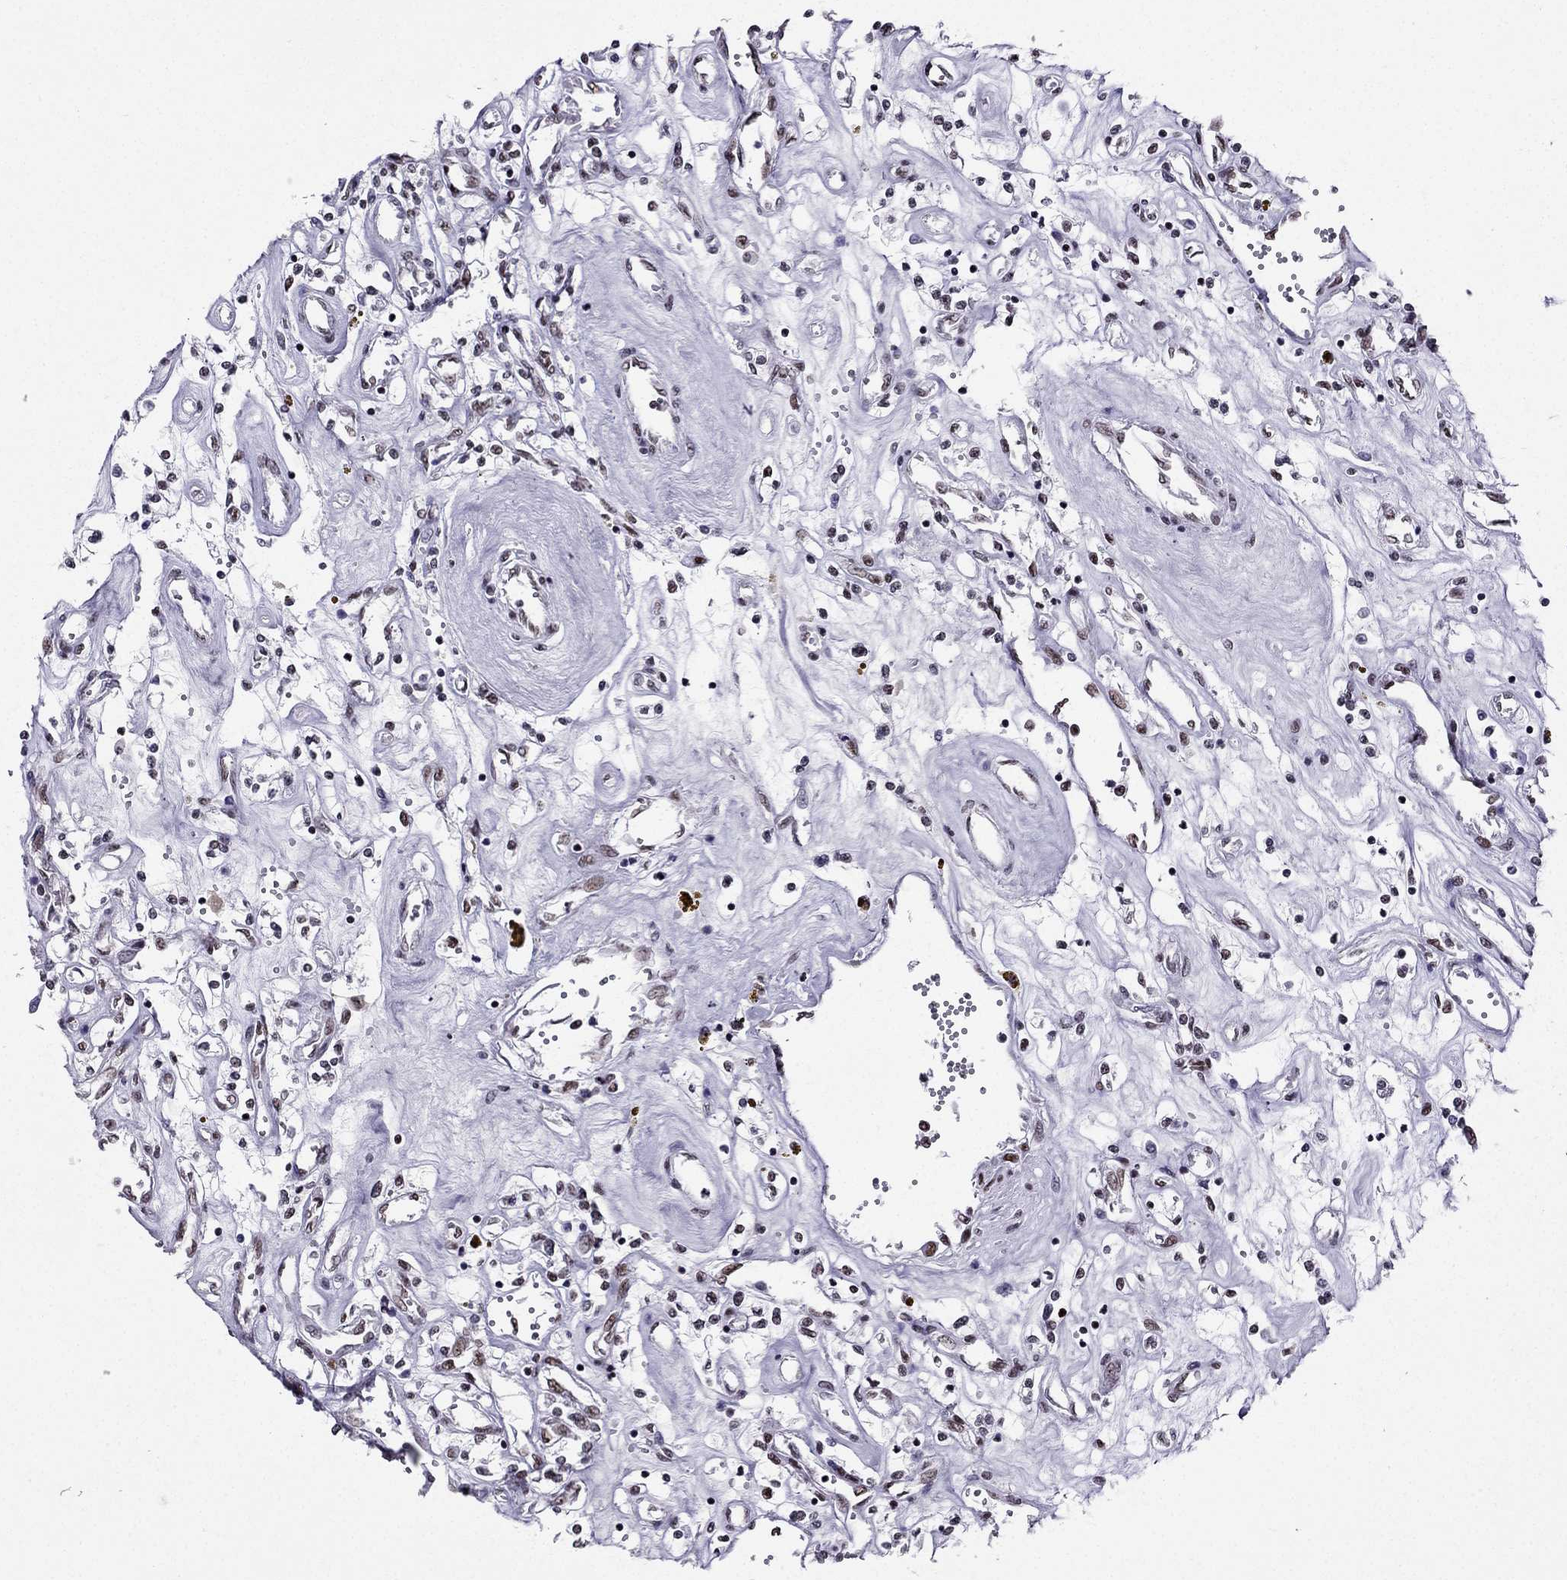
{"staining": {"intensity": "moderate", "quantity": "25%-75%", "location": "nuclear"}, "tissue": "renal cancer", "cell_type": "Tumor cells", "image_type": "cancer", "snomed": [{"axis": "morphology", "description": "Adenocarcinoma, NOS"}, {"axis": "topography", "description": "Kidney"}], "caption": "A brown stain highlights moderate nuclear expression of a protein in renal cancer tumor cells.", "gene": "ZNF420", "patient": {"sex": "female", "age": 59}}